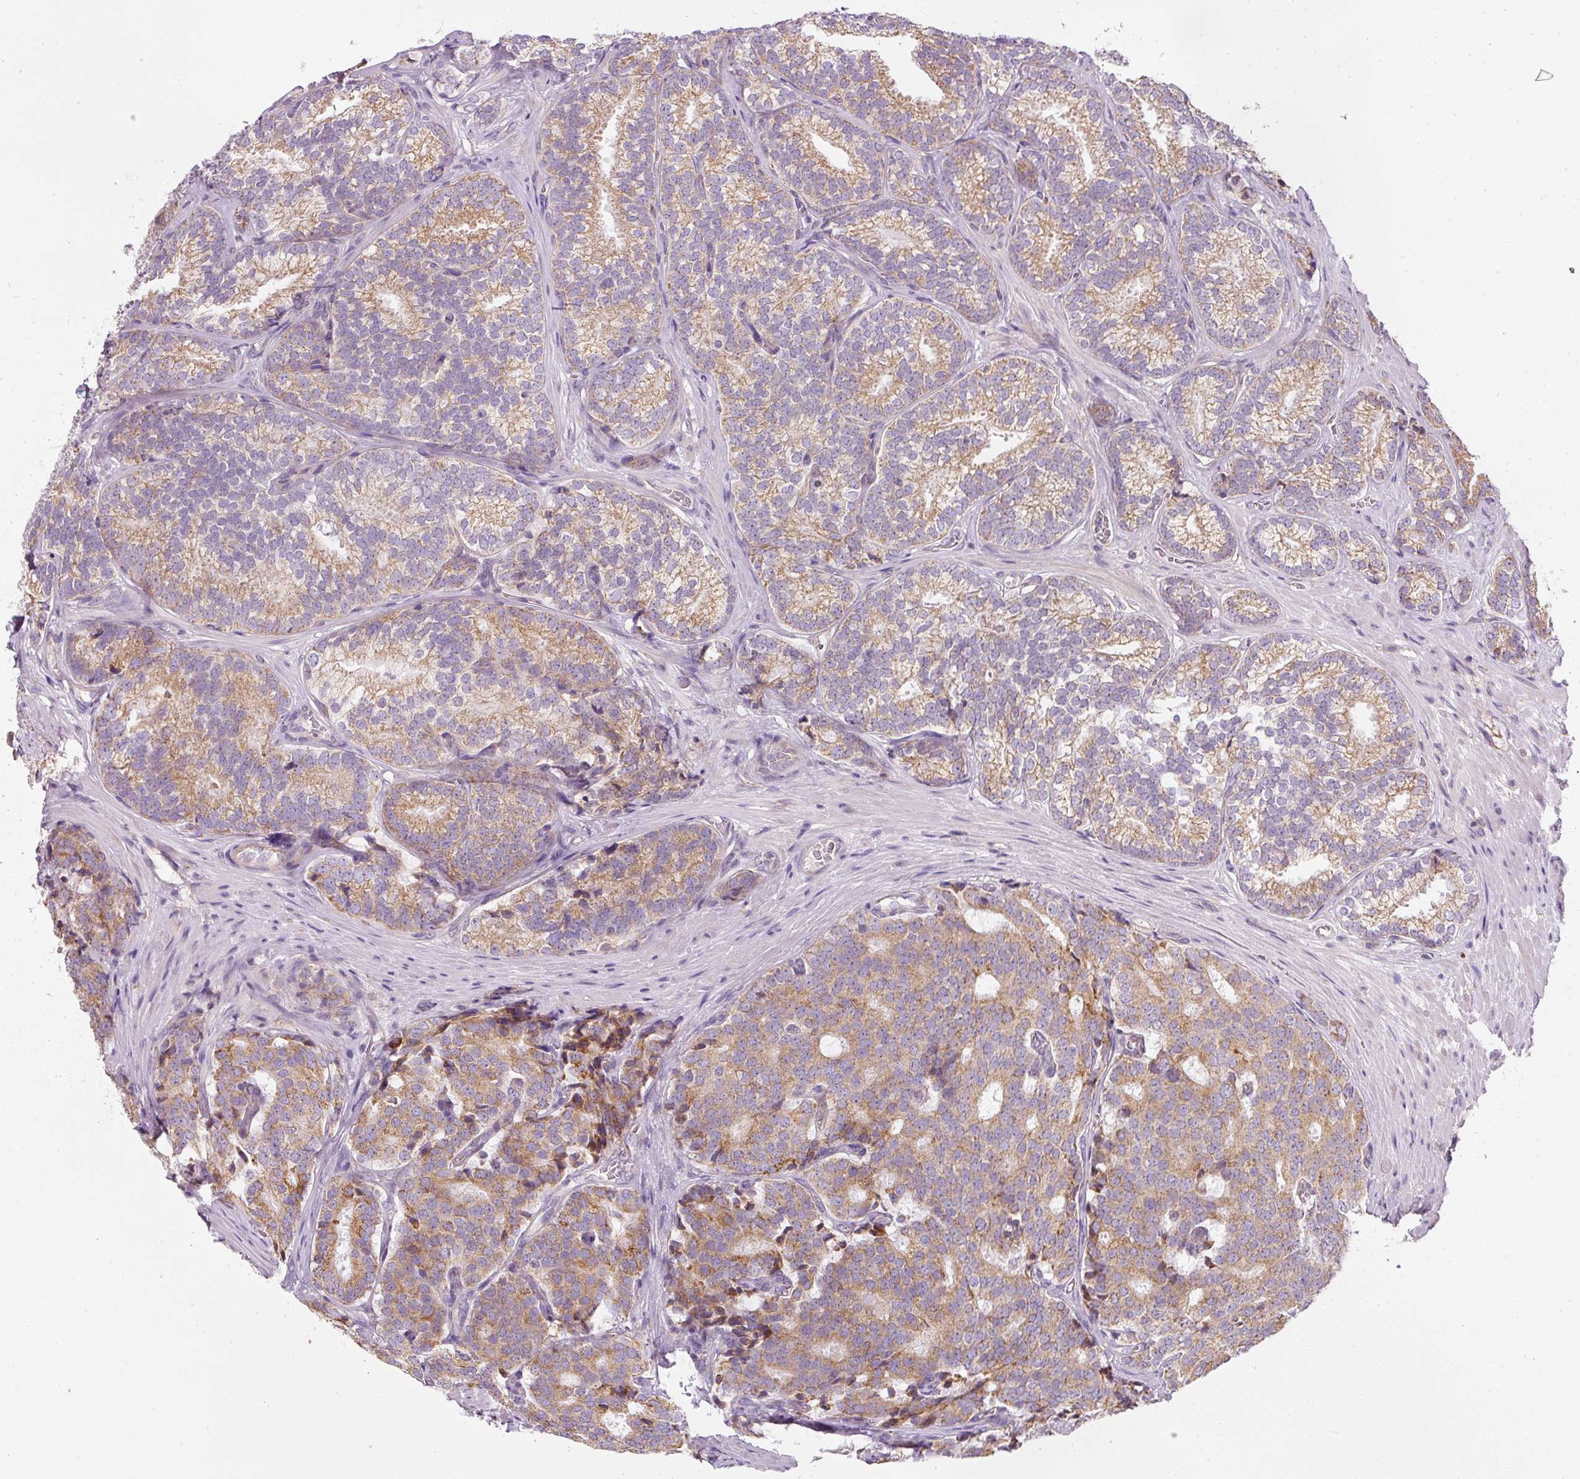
{"staining": {"intensity": "moderate", "quantity": ">75%", "location": "cytoplasmic/membranous"}, "tissue": "prostate cancer", "cell_type": "Tumor cells", "image_type": "cancer", "snomed": [{"axis": "morphology", "description": "Adenocarcinoma, High grade"}, {"axis": "topography", "description": "Prostate"}], "caption": "A medium amount of moderate cytoplasmic/membranous expression is seen in approximately >75% of tumor cells in prostate high-grade adenocarcinoma tissue.", "gene": "MORN4", "patient": {"sex": "male", "age": 63}}